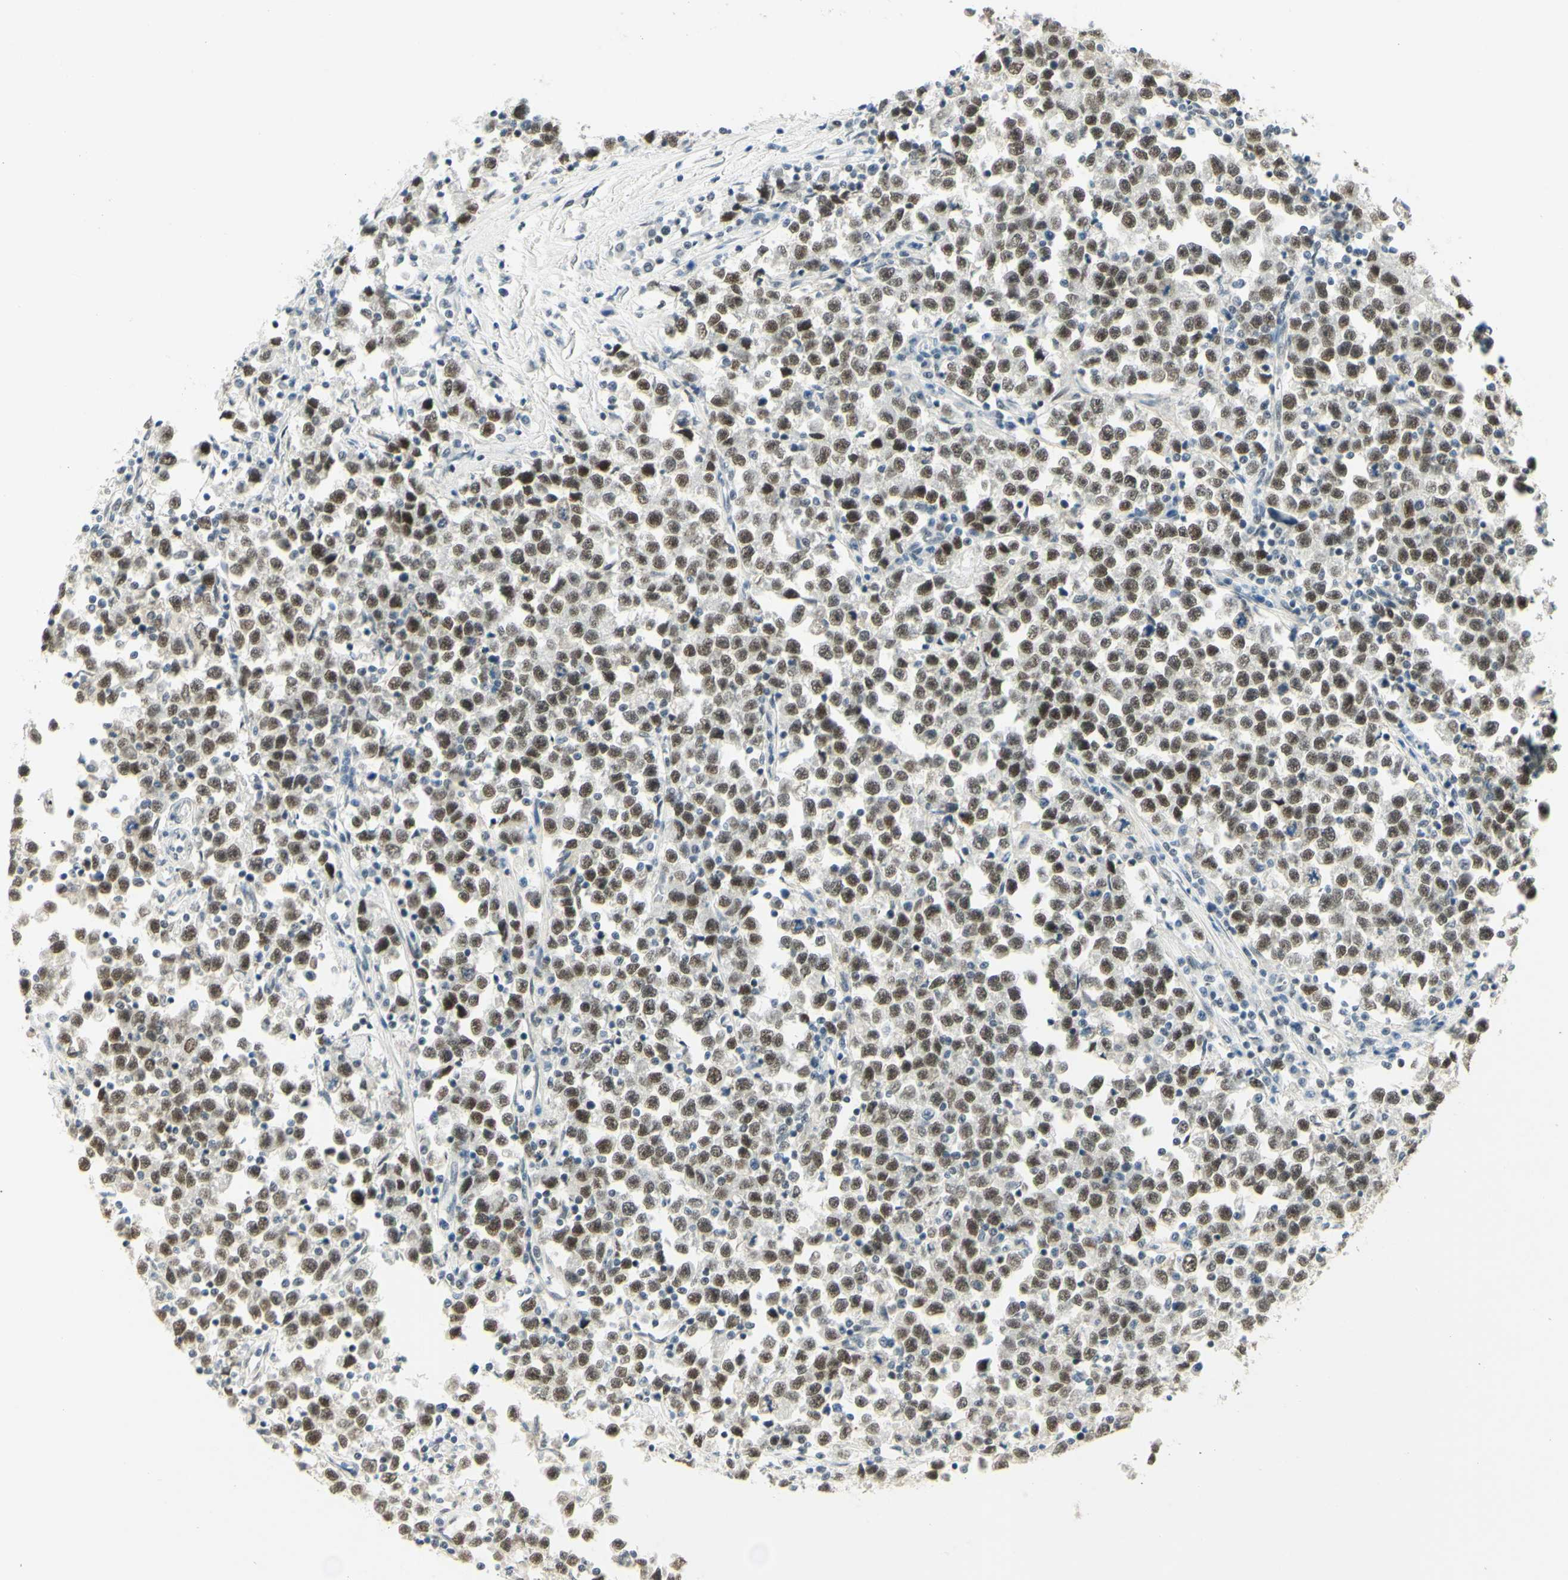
{"staining": {"intensity": "moderate", "quantity": ">75%", "location": "nuclear"}, "tissue": "testis cancer", "cell_type": "Tumor cells", "image_type": "cancer", "snomed": [{"axis": "morphology", "description": "Seminoma, NOS"}, {"axis": "topography", "description": "Testis"}], "caption": "Testis seminoma stained with immunohistochemistry demonstrates moderate nuclear staining in approximately >75% of tumor cells.", "gene": "PMS2", "patient": {"sex": "male", "age": 43}}